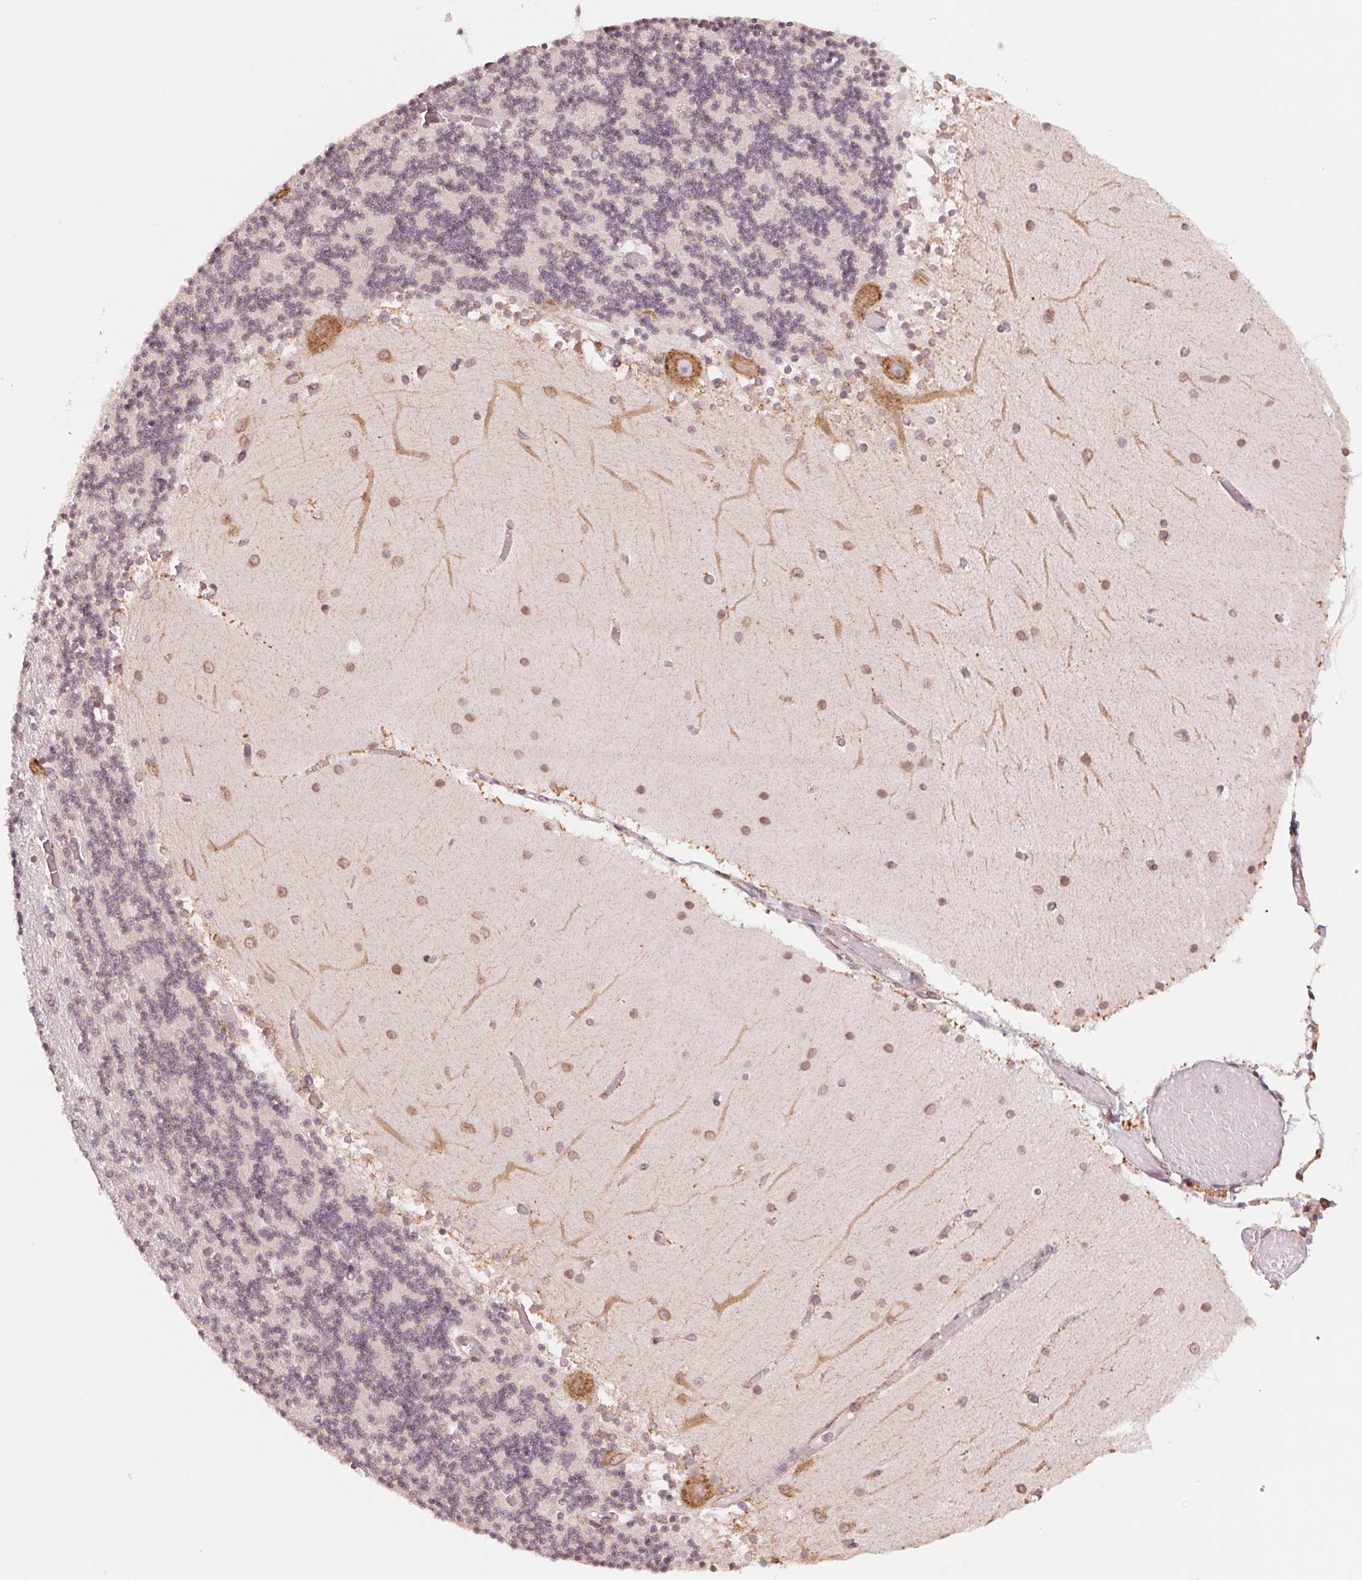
{"staining": {"intensity": "negative", "quantity": "none", "location": "none"}, "tissue": "cerebellum", "cell_type": "Cells in granular layer", "image_type": "normal", "snomed": [{"axis": "morphology", "description": "Normal tissue, NOS"}, {"axis": "topography", "description": "Cerebellum"}], "caption": "Human cerebellum stained for a protein using immunohistochemistry (IHC) exhibits no positivity in cells in granular layer.", "gene": "RPN1", "patient": {"sex": "female", "age": 28}}